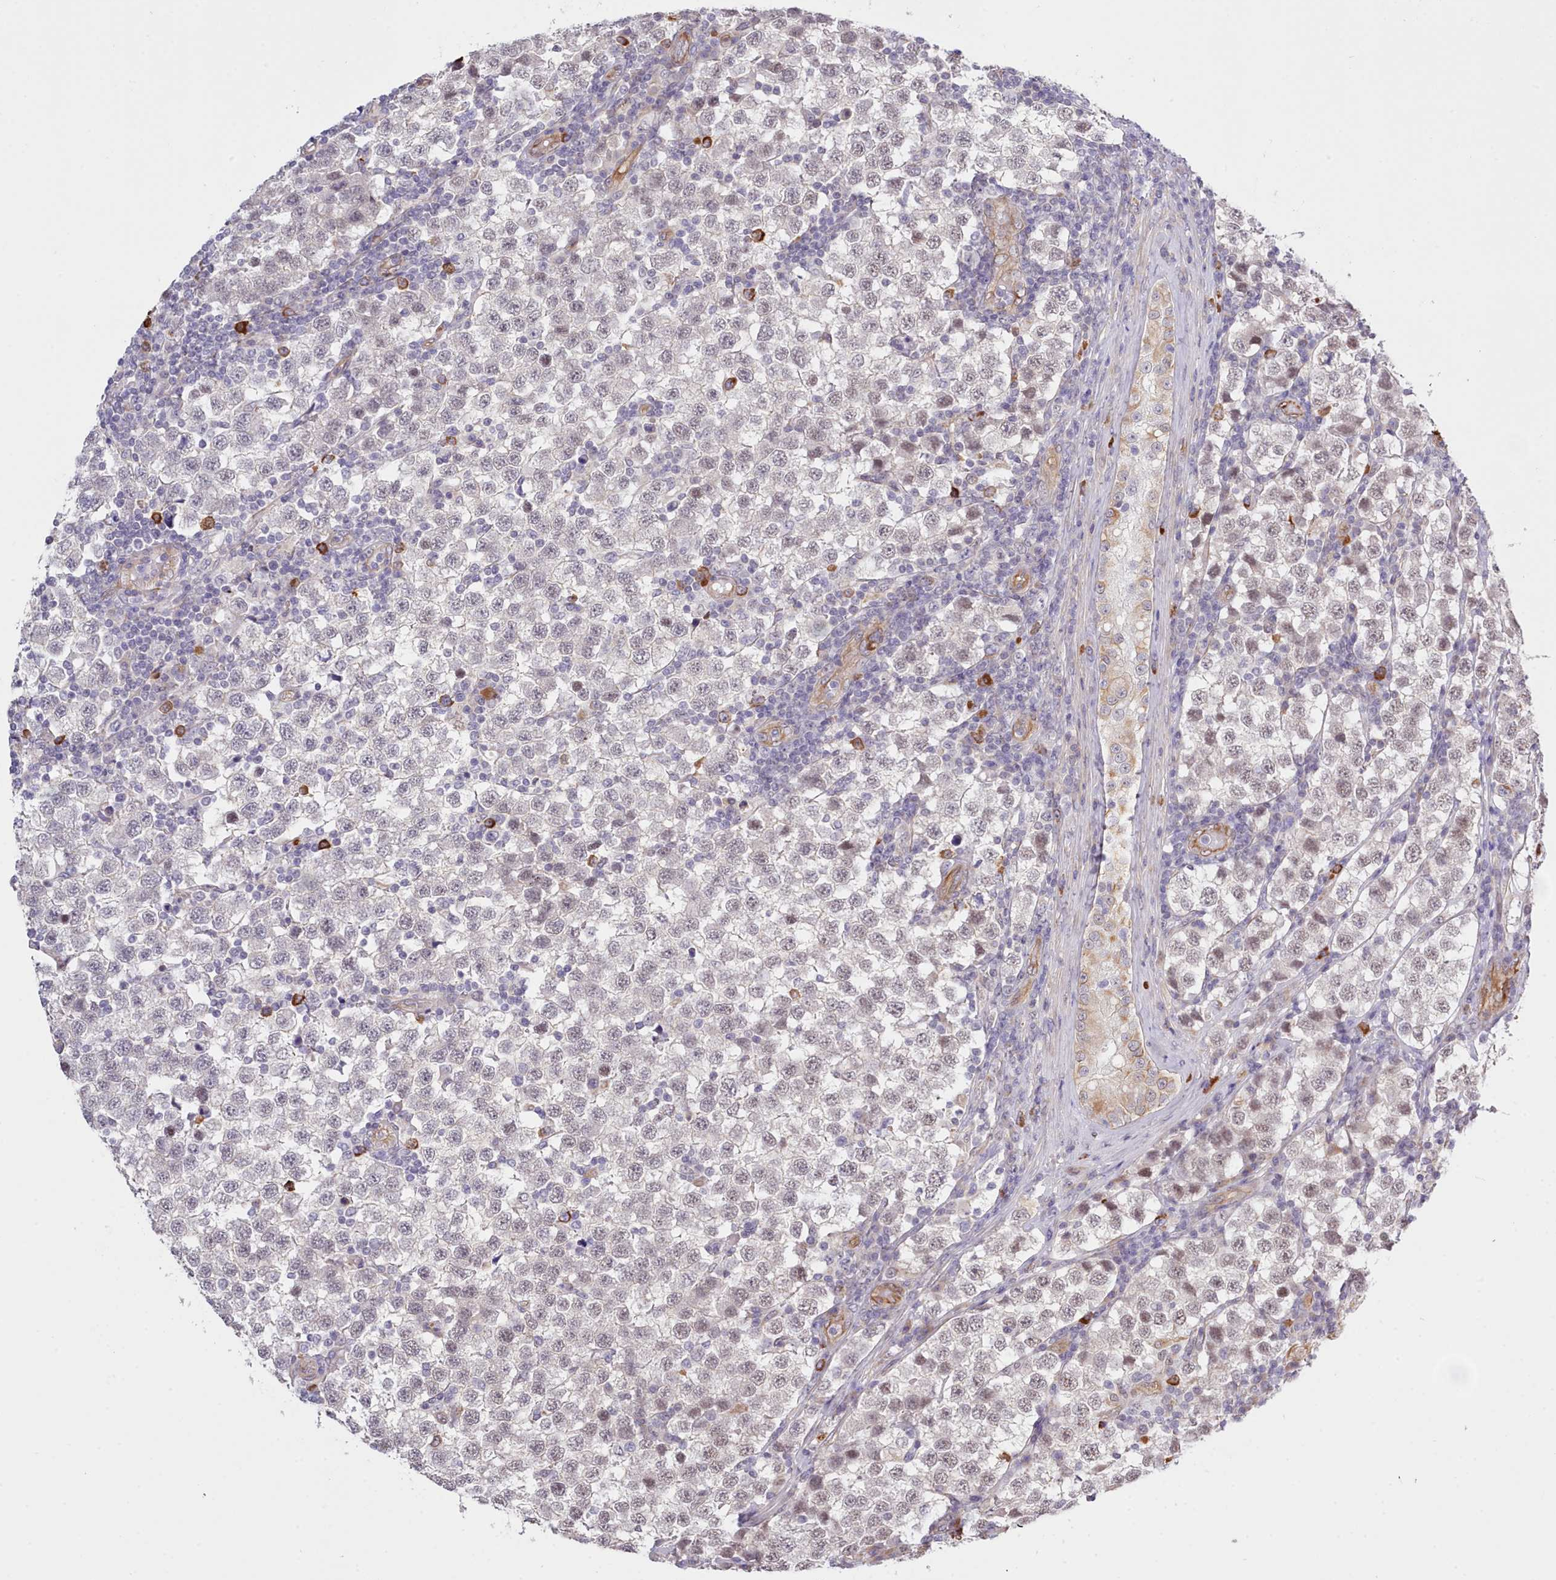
{"staining": {"intensity": "weak", "quantity": "25%-75%", "location": "nuclear"}, "tissue": "testis cancer", "cell_type": "Tumor cells", "image_type": "cancer", "snomed": [{"axis": "morphology", "description": "Seminoma, NOS"}, {"axis": "topography", "description": "Testis"}], "caption": "Immunohistochemistry (IHC) of human testis cancer demonstrates low levels of weak nuclear expression in approximately 25%-75% of tumor cells. The protein of interest is shown in brown color, while the nuclei are stained blue.", "gene": "ZC3H13", "patient": {"sex": "male", "age": 34}}